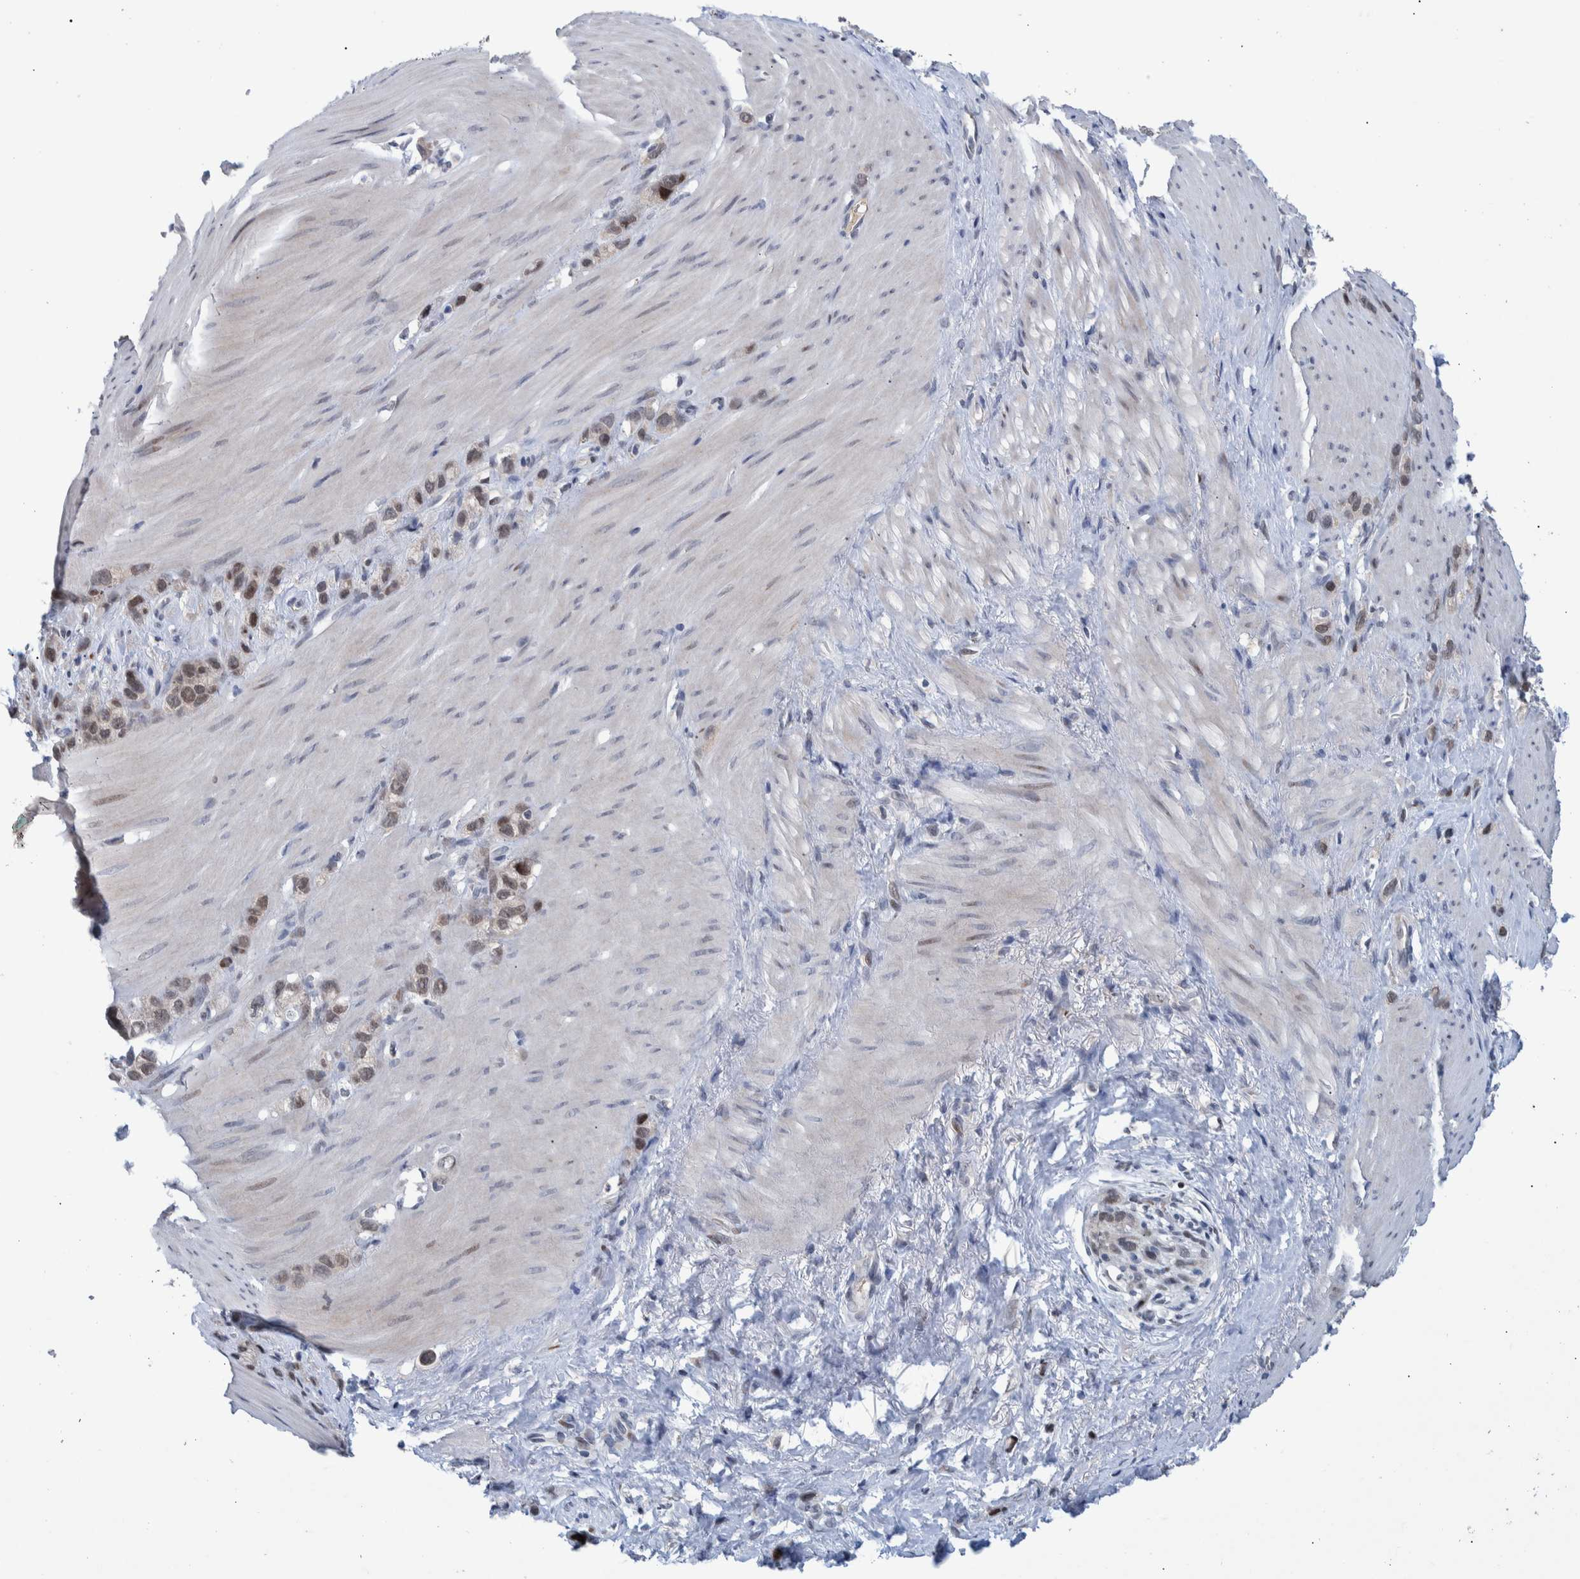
{"staining": {"intensity": "weak", "quantity": ">75%", "location": "nuclear"}, "tissue": "stomach cancer", "cell_type": "Tumor cells", "image_type": "cancer", "snomed": [{"axis": "morphology", "description": "Normal tissue, NOS"}, {"axis": "morphology", "description": "Adenocarcinoma, NOS"}, {"axis": "morphology", "description": "Adenocarcinoma, High grade"}, {"axis": "topography", "description": "Stomach, upper"}, {"axis": "topography", "description": "Stomach"}], "caption": "Adenocarcinoma (stomach) stained with immunohistochemistry (IHC) exhibits weak nuclear positivity in approximately >75% of tumor cells.", "gene": "ESRP1", "patient": {"sex": "female", "age": 65}}